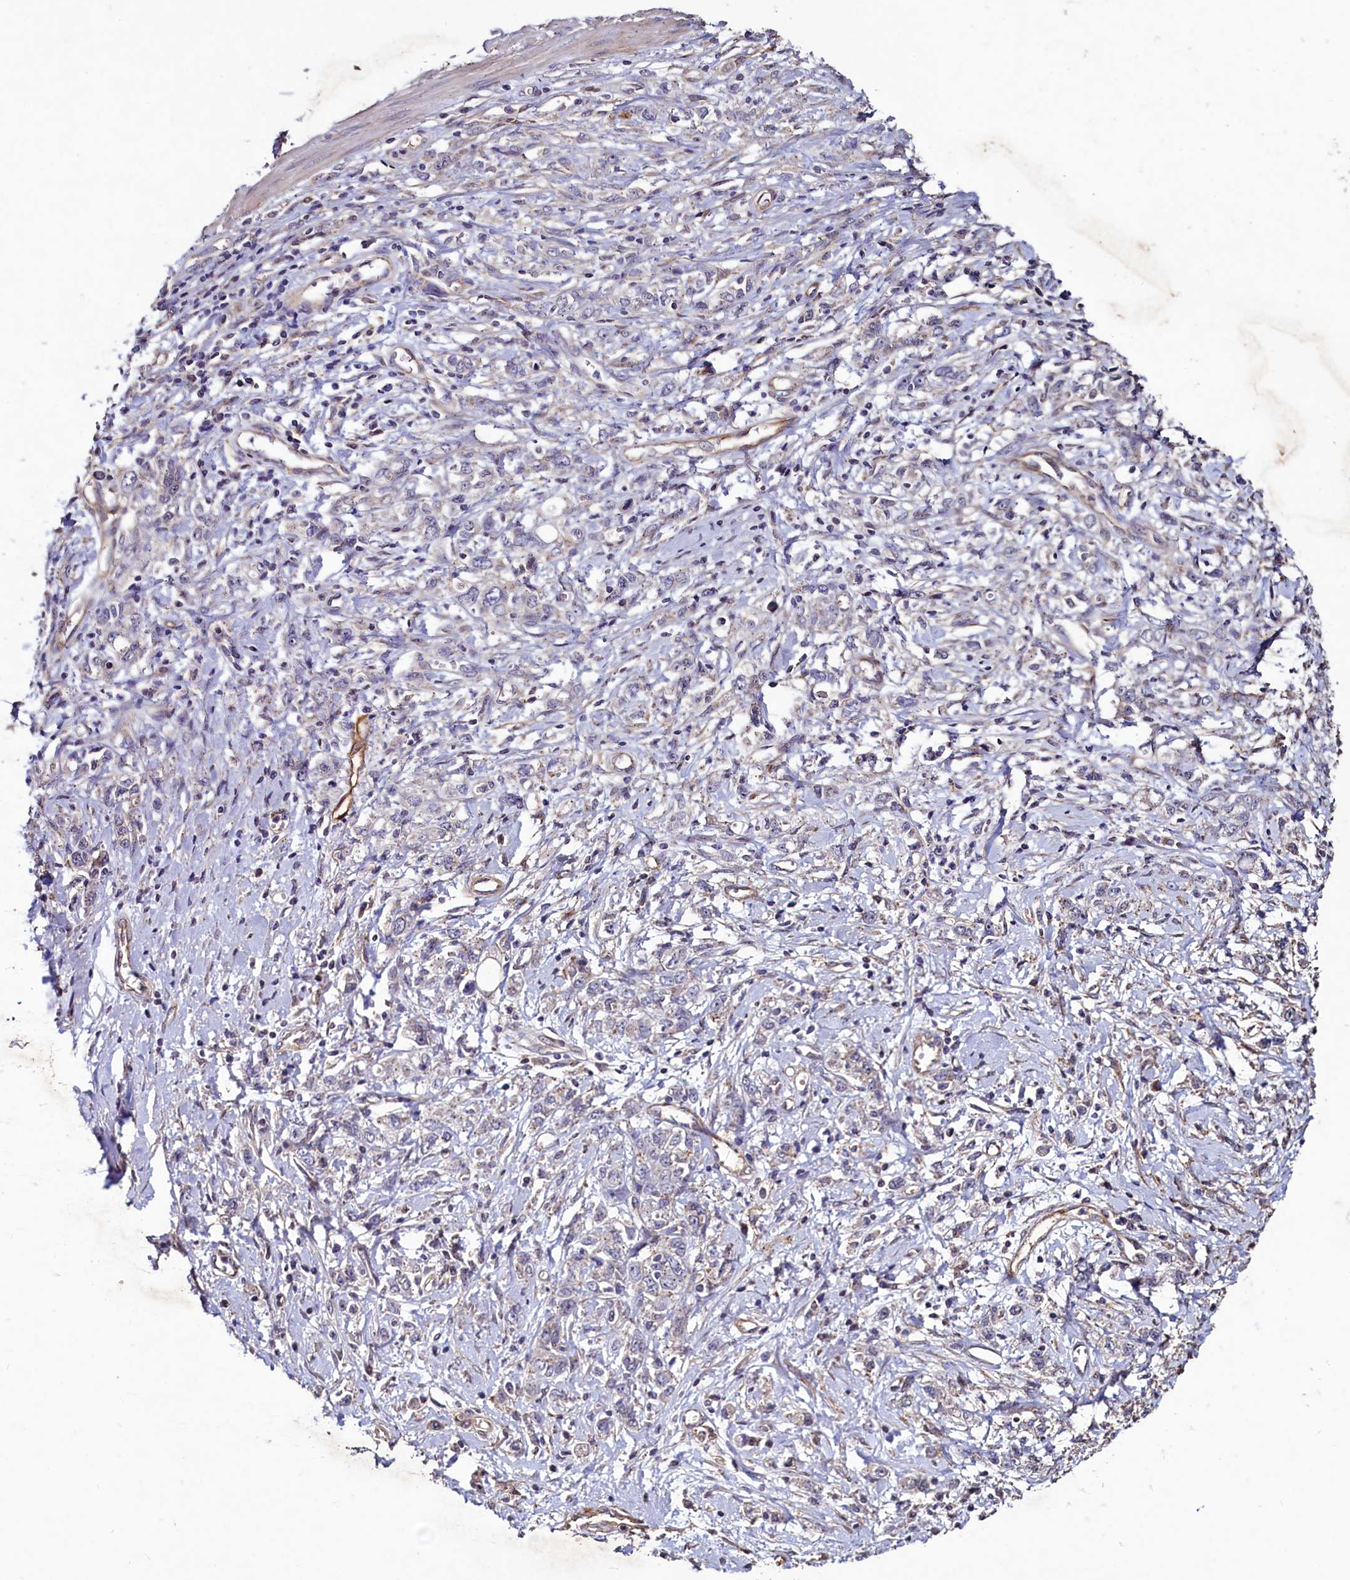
{"staining": {"intensity": "negative", "quantity": "none", "location": "none"}, "tissue": "stomach cancer", "cell_type": "Tumor cells", "image_type": "cancer", "snomed": [{"axis": "morphology", "description": "Adenocarcinoma, NOS"}, {"axis": "topography", "description": "Stomach"}], "caption": "Protein analysis of adenocarcinoma (stomach) displays no significant expression in tumor cells.", "gene": "PALM", "patient": {"sex": "female", "age": 76}}